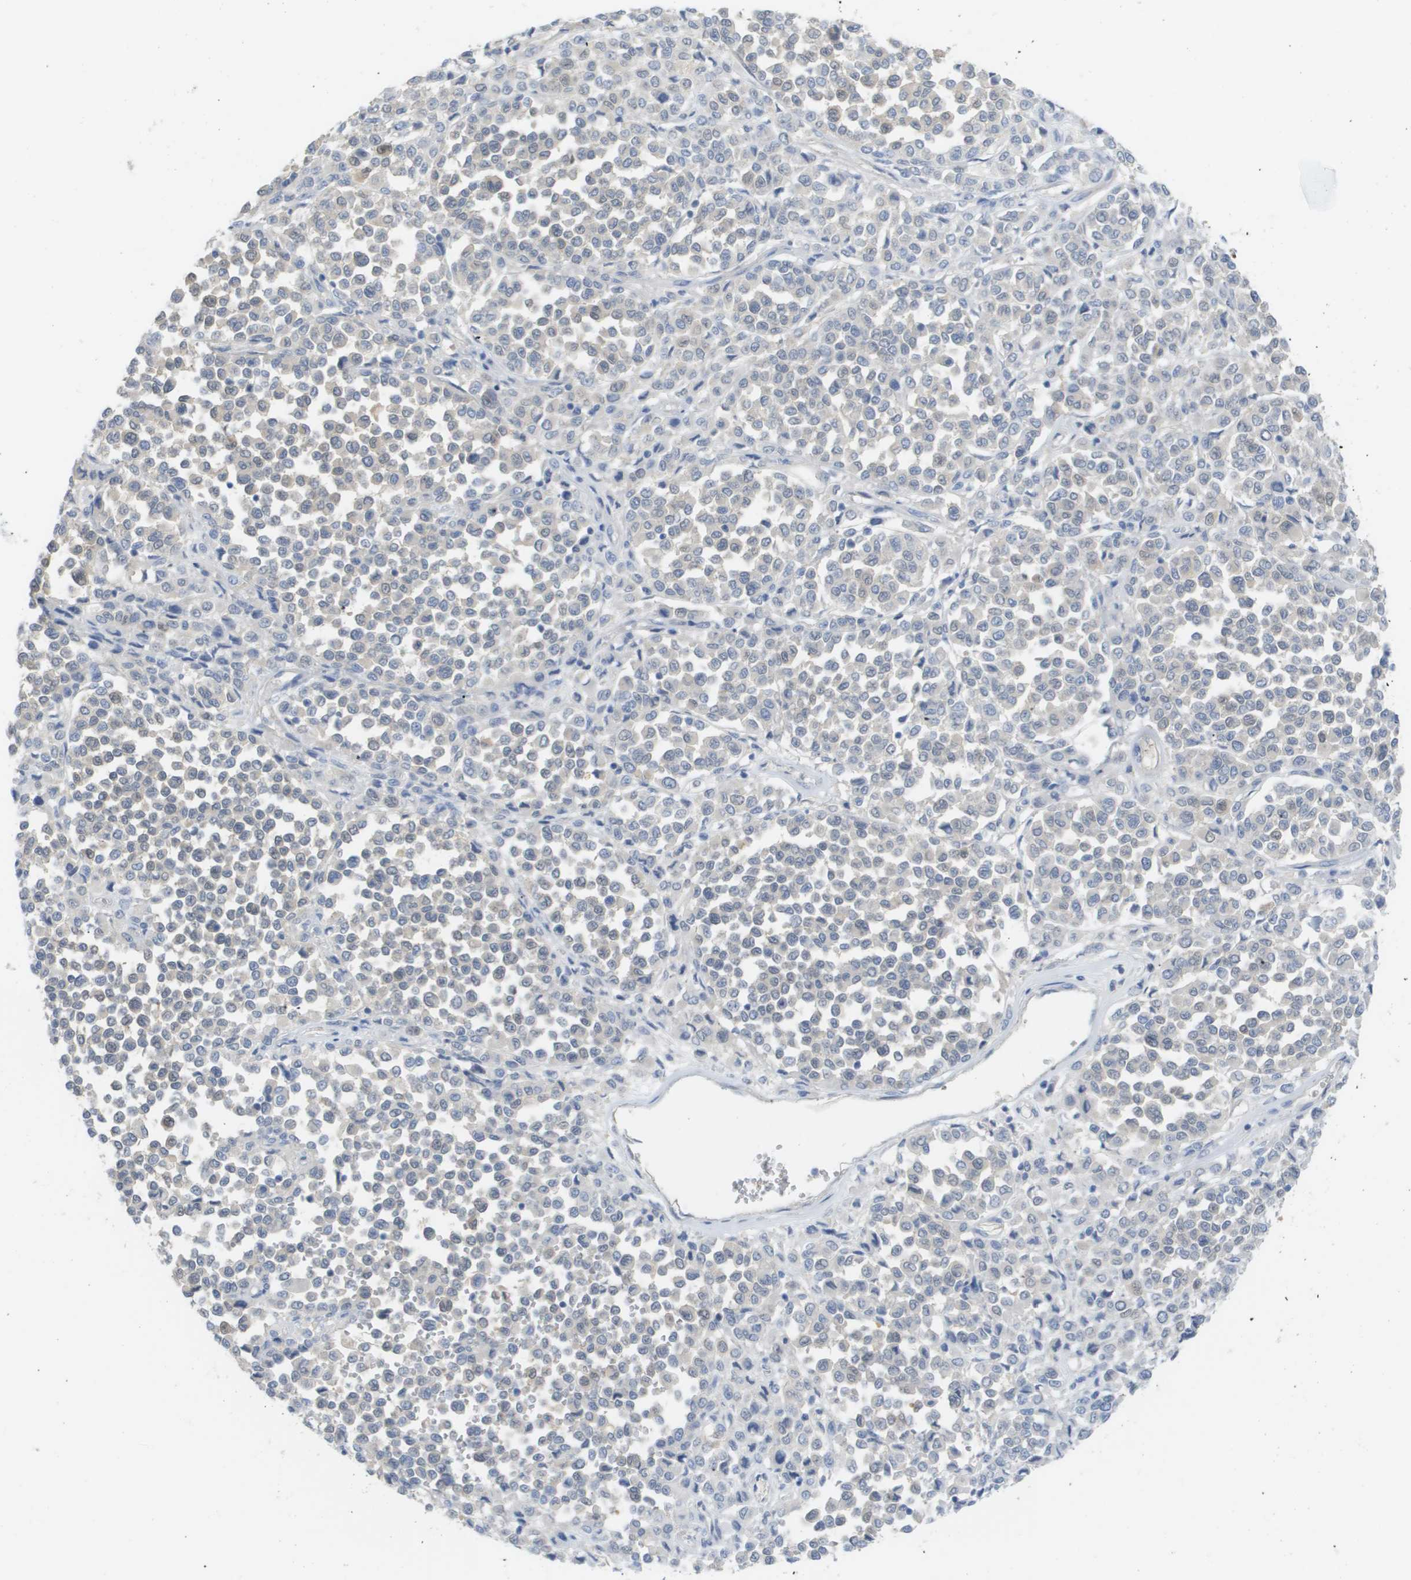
{"staining": {"intensity": "negative", "quantity": "none", "location": "none"}, "tissue": "melanoma", "cell_type": "Tumor cells", "image_type": "cancer", "snomed": [{"axis": "morphology", "description": "Malignant melanoma, Metastatic site"}, {"axis": "topography", "description": "Pancreas"}], "caption": "The IHC micrograph has no significant staining in tumor cells of melanoma tissue.", "gene": "MYL3", "patient": {"sex": "female", "age": 30}}